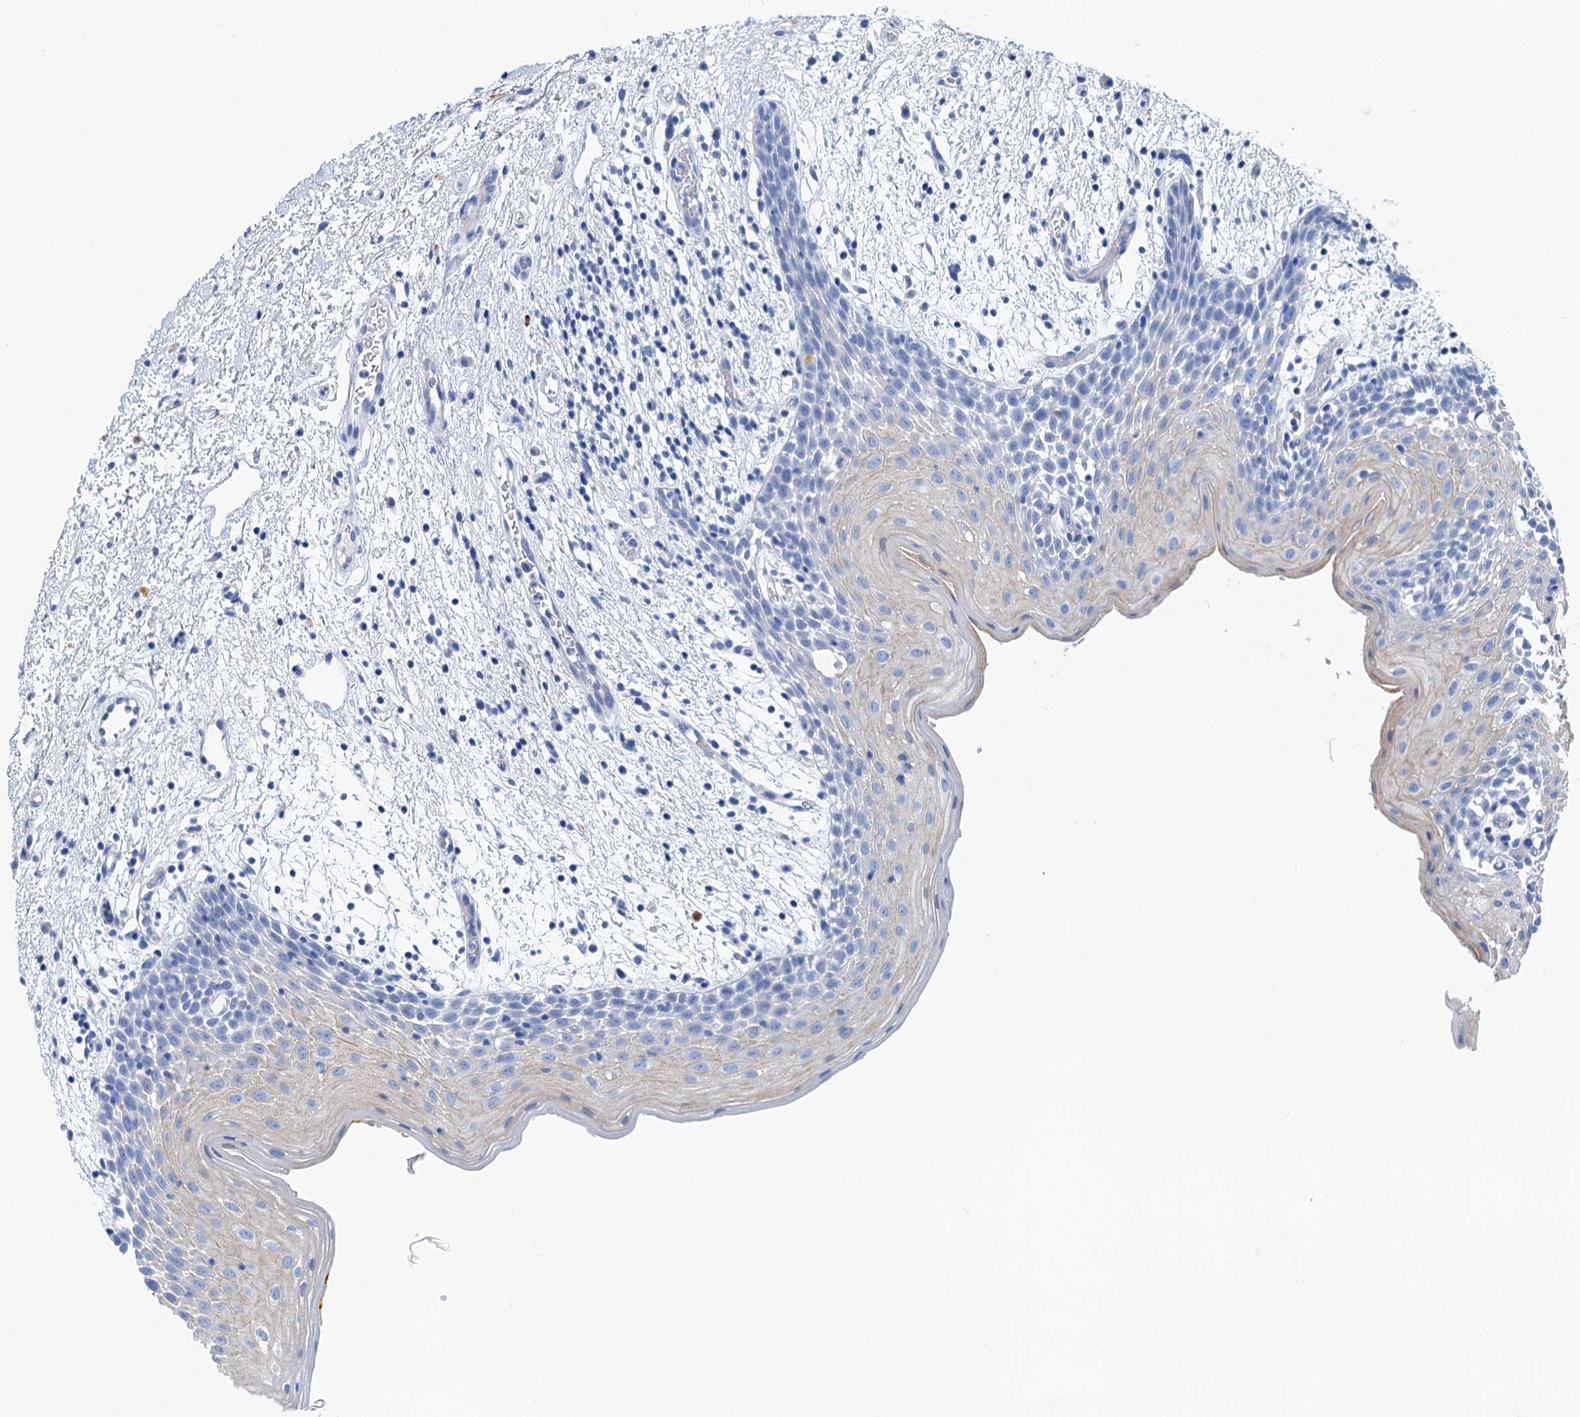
{"staining": {"intensity": "negative", "quantity": "none", "location": "none"}, "tissue": "oral mucosa", "cell_type": "Squamous epithelial cells", "image_type": "normal", "snomed": [{"axis": "morphology", "description": "Normal tissue, NOS"}, {"axis": "topography", "description": "Skeletal muscle"}, {"axis": "topography", "description": "Oral tissue"}, {"axis": "topography", "description": "Salivary gland"}, {"axis": "topography", "description": "Peripheral nerve tissue"}], "caption": "Immunohistochemical staining of benign oral mucosa displays no significant positivity in squamous epithelial cells.", "gene": "NLRP10", "patient": {"sex": "male", "age": 54}}